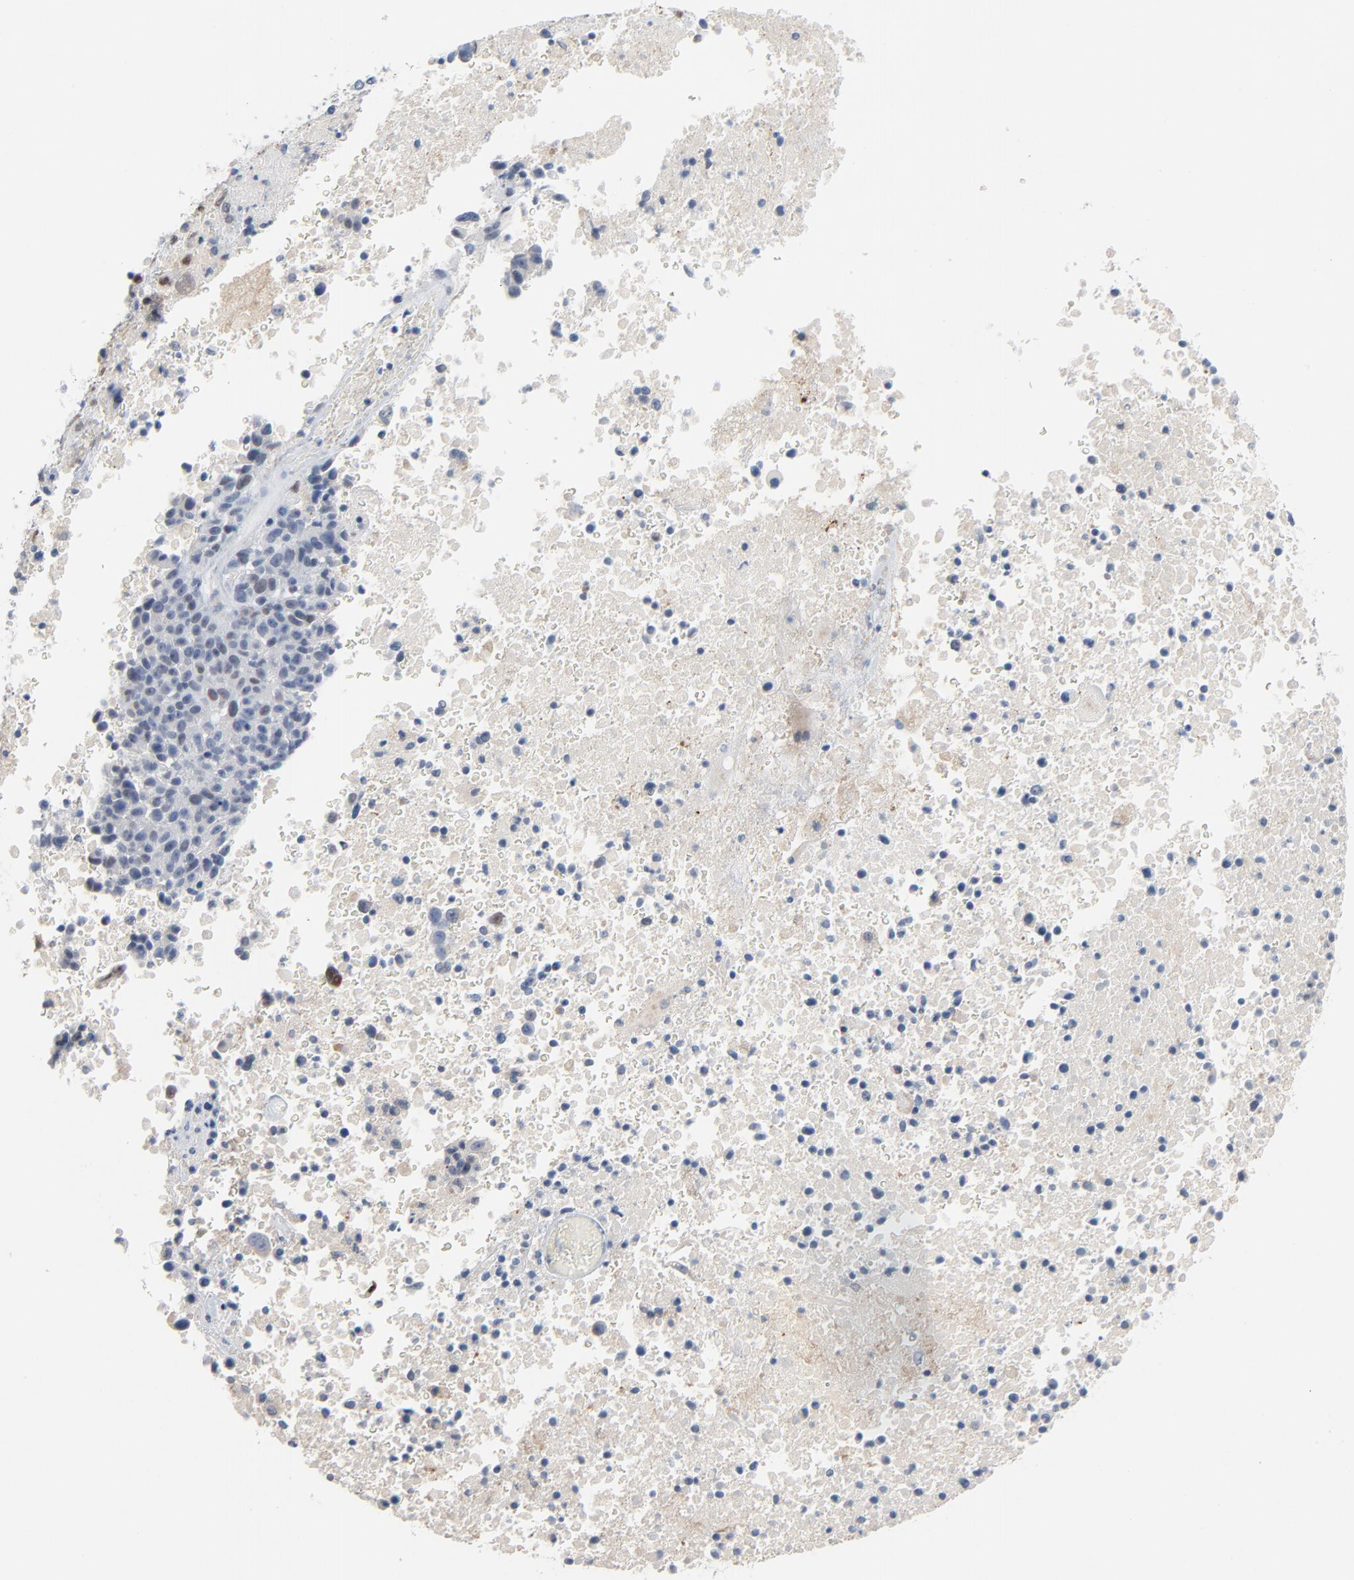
{"staining": {"intensity": "negative", "quantity": "none", "location": "none"}, "tissue": "melanoma", "cell_type": "Tumor cells", "image_type": "cancer", "snomed": [{"axis": "morphology", "description": "Malignant melanoma, Metastatic site"}, {"axis": "topography", "description": "Cerebral cortex"}], "caption": "IHC of malignant melanoma (metastatic site) demonstrates no staining in tumor cells.", "gene": "FOXP1", "patient": {"sex": "female", "age": 52}}